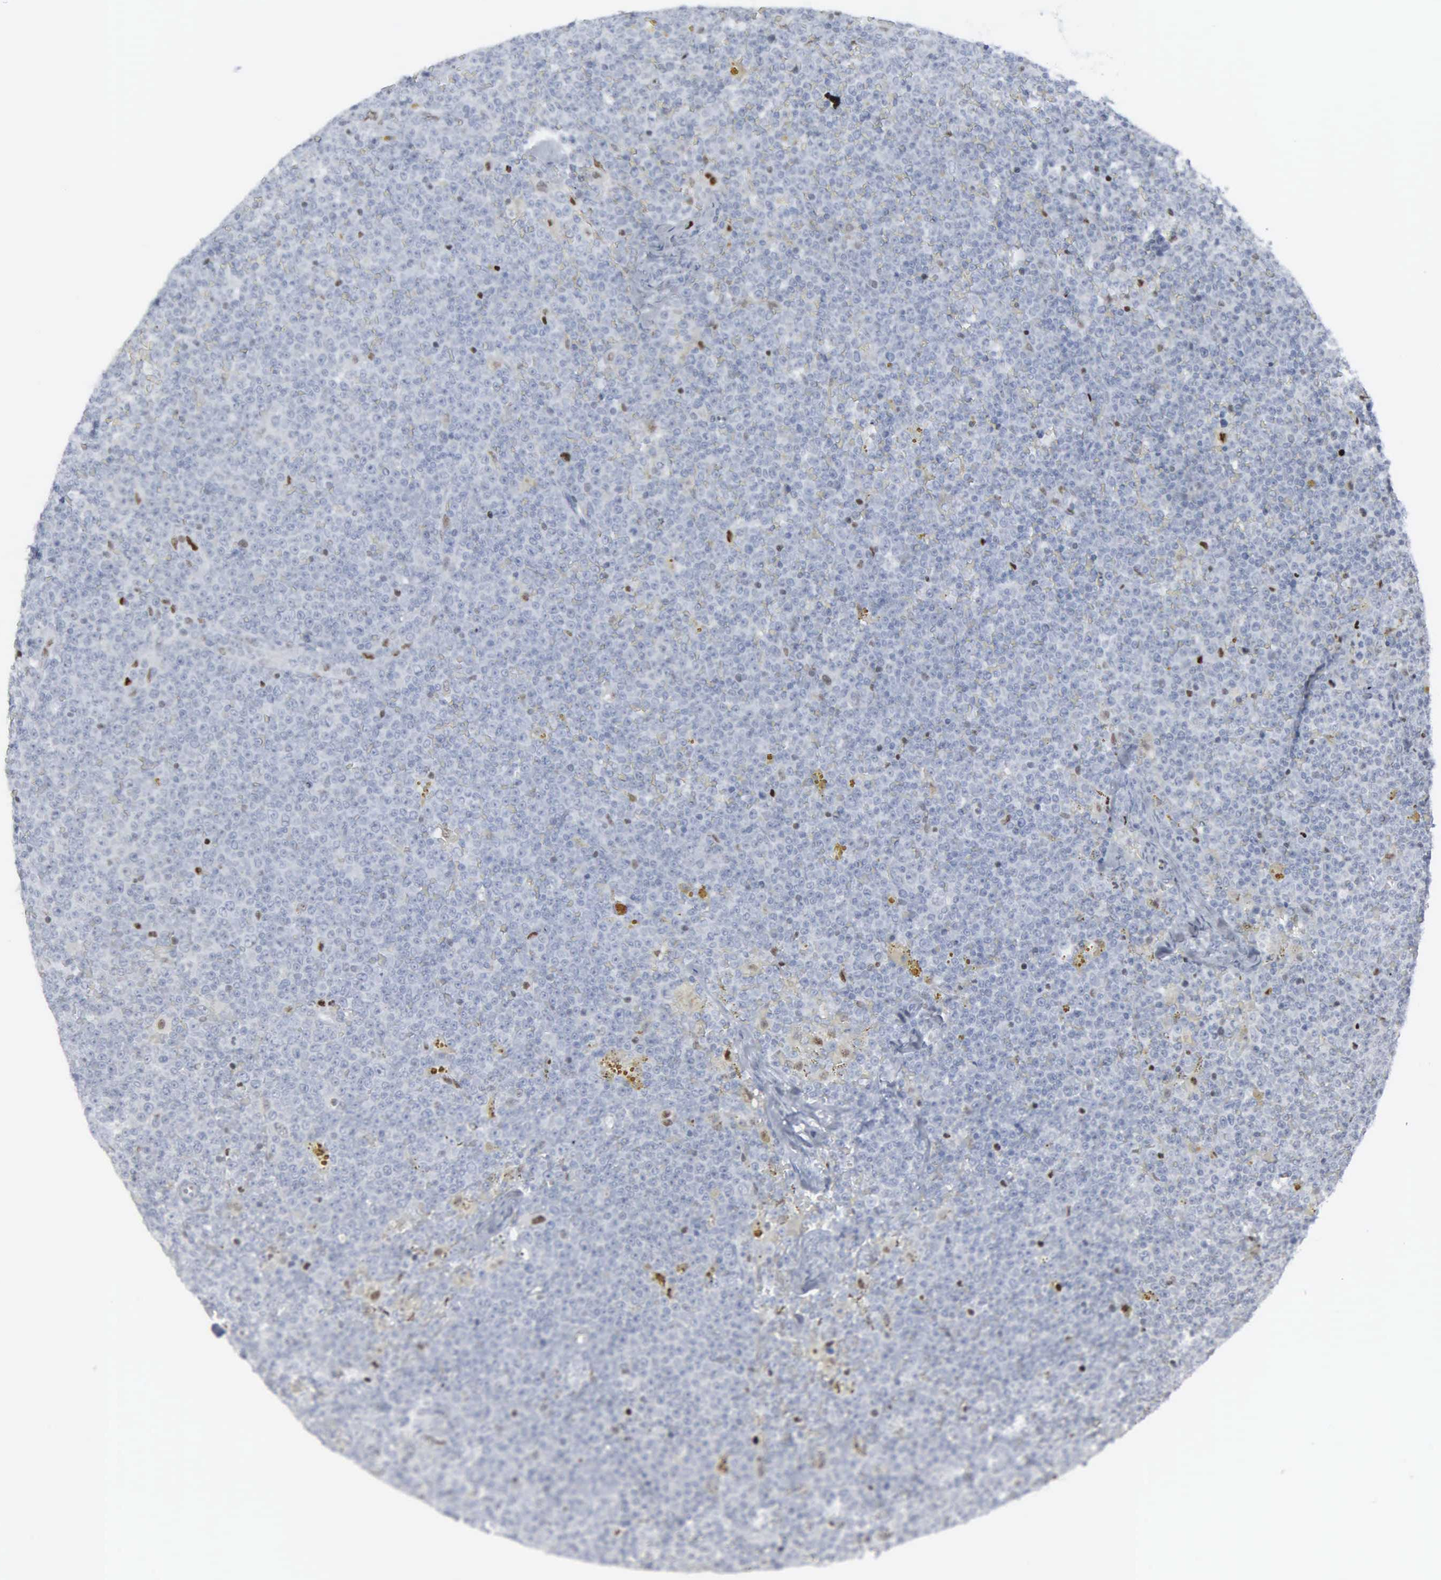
{"staining": {"intensity": "negative", "quantity": "none", "location": "none"}, "tissue": "lymphoma", "cell_type": "Tumor cells", "image_type": "cancer", "snomed": [{"axis": "morphology", "description": "Malignant lymphoma, non-Hodgkin's type, Low grade"}, {"axis": "topography", "description": "Lymph node"}], "caption": "IHC histopathology image of neoplastic tissue: human low-grade malignant lymphoma, non-Hodgkin's type stained with DAB (3,3'-diaminobenzidine) shows no significant protein positivity in tumor cells.", "gene": "CCND3", "patient": {"sex": "male", "age": 50}}